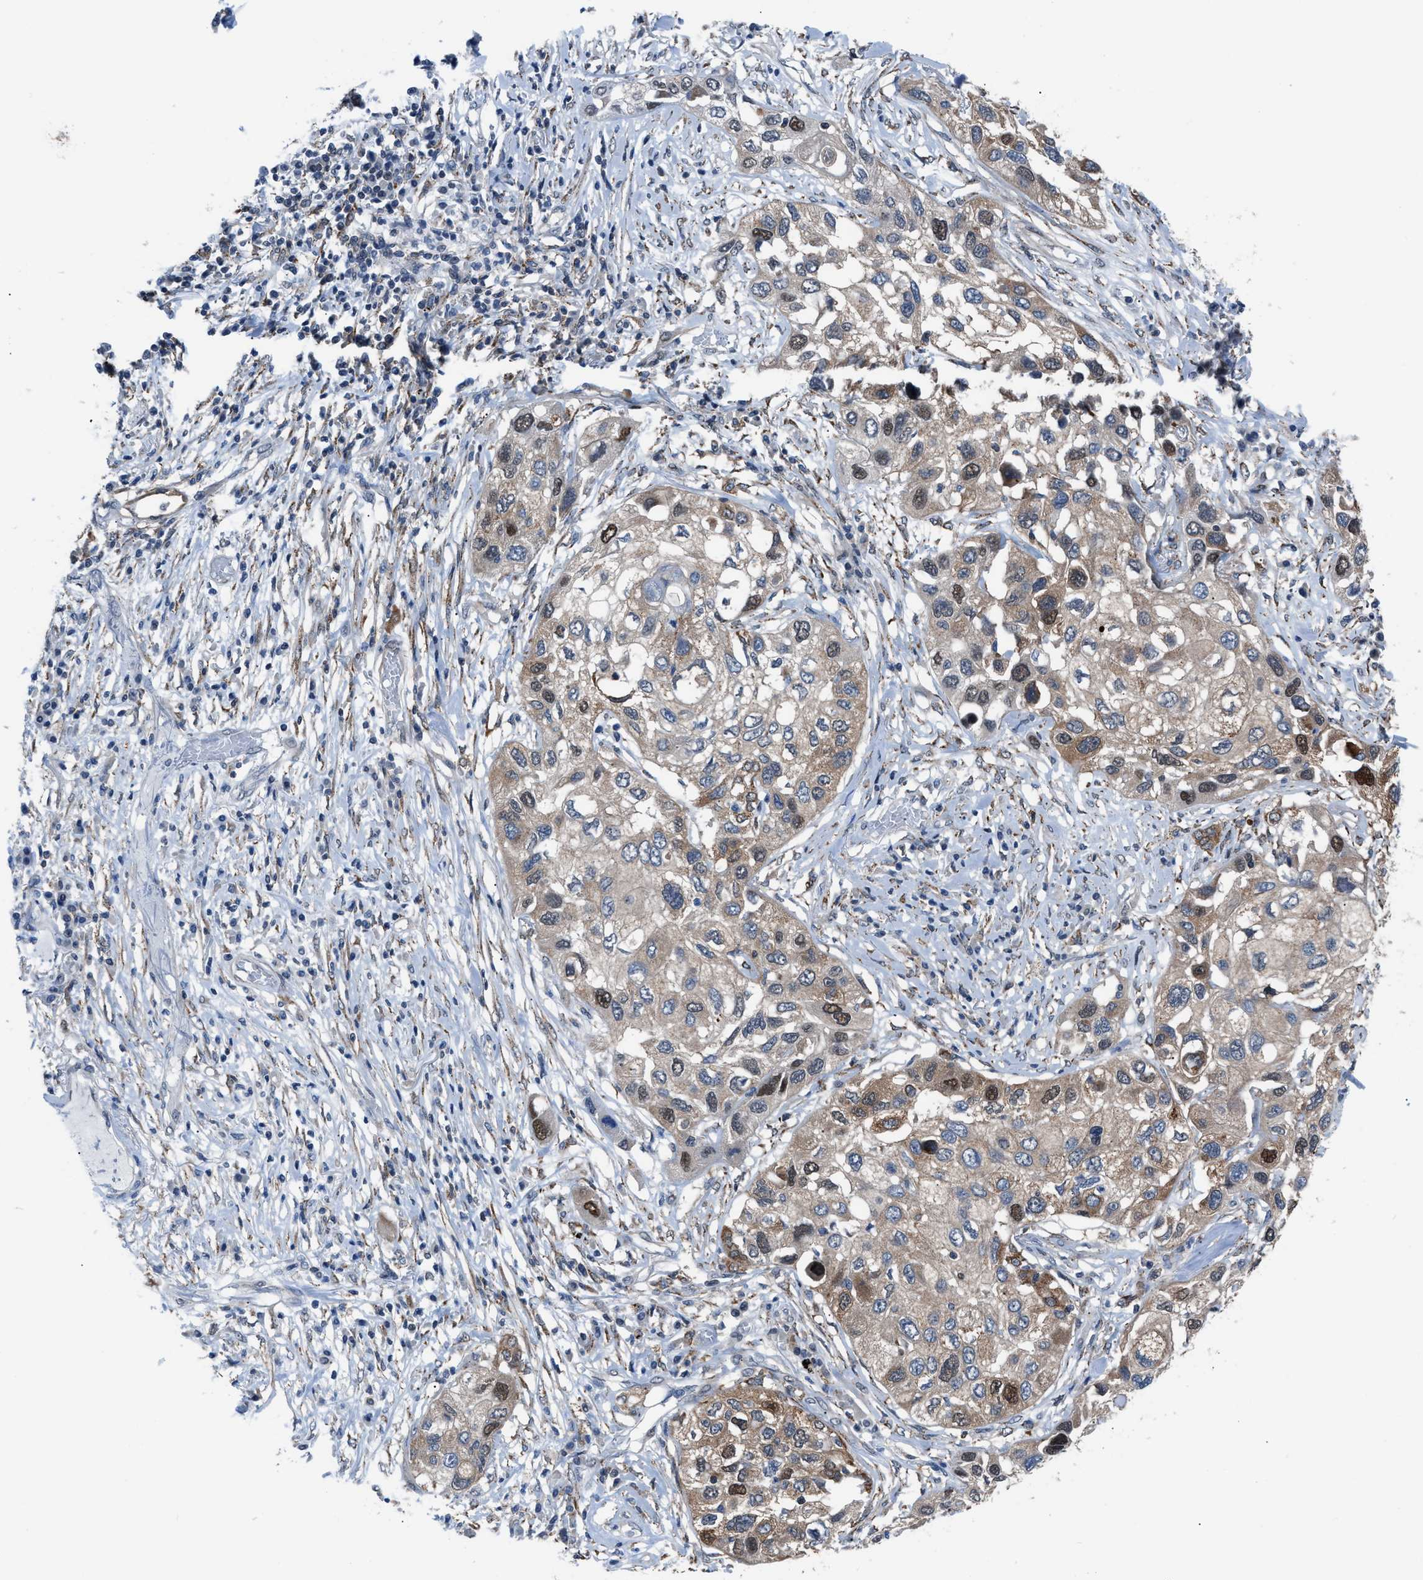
{"staining": {"intensity": "moderate", "quantity": ">75%", "location": "cytoplasmic/membranous,nuclear"}, "tissue": "lung cancer", "cell_type": "Tumor cells", "image_type": "cancer", "snomed": [{"axis": "morphology", "description": "Squamous cell carcinoma, NOS"}, {"axis": "topography", "description": "Lung"}], "caption": "Protein staining of lung cancer (squamous cell carcinoma) tissue demonstrates moderate cytoplasmic/membranous and nuclear staining in about >75% of tumor cells.", "gene": "TMEM45B", "patient": {"sex": "male", "age": 71}}